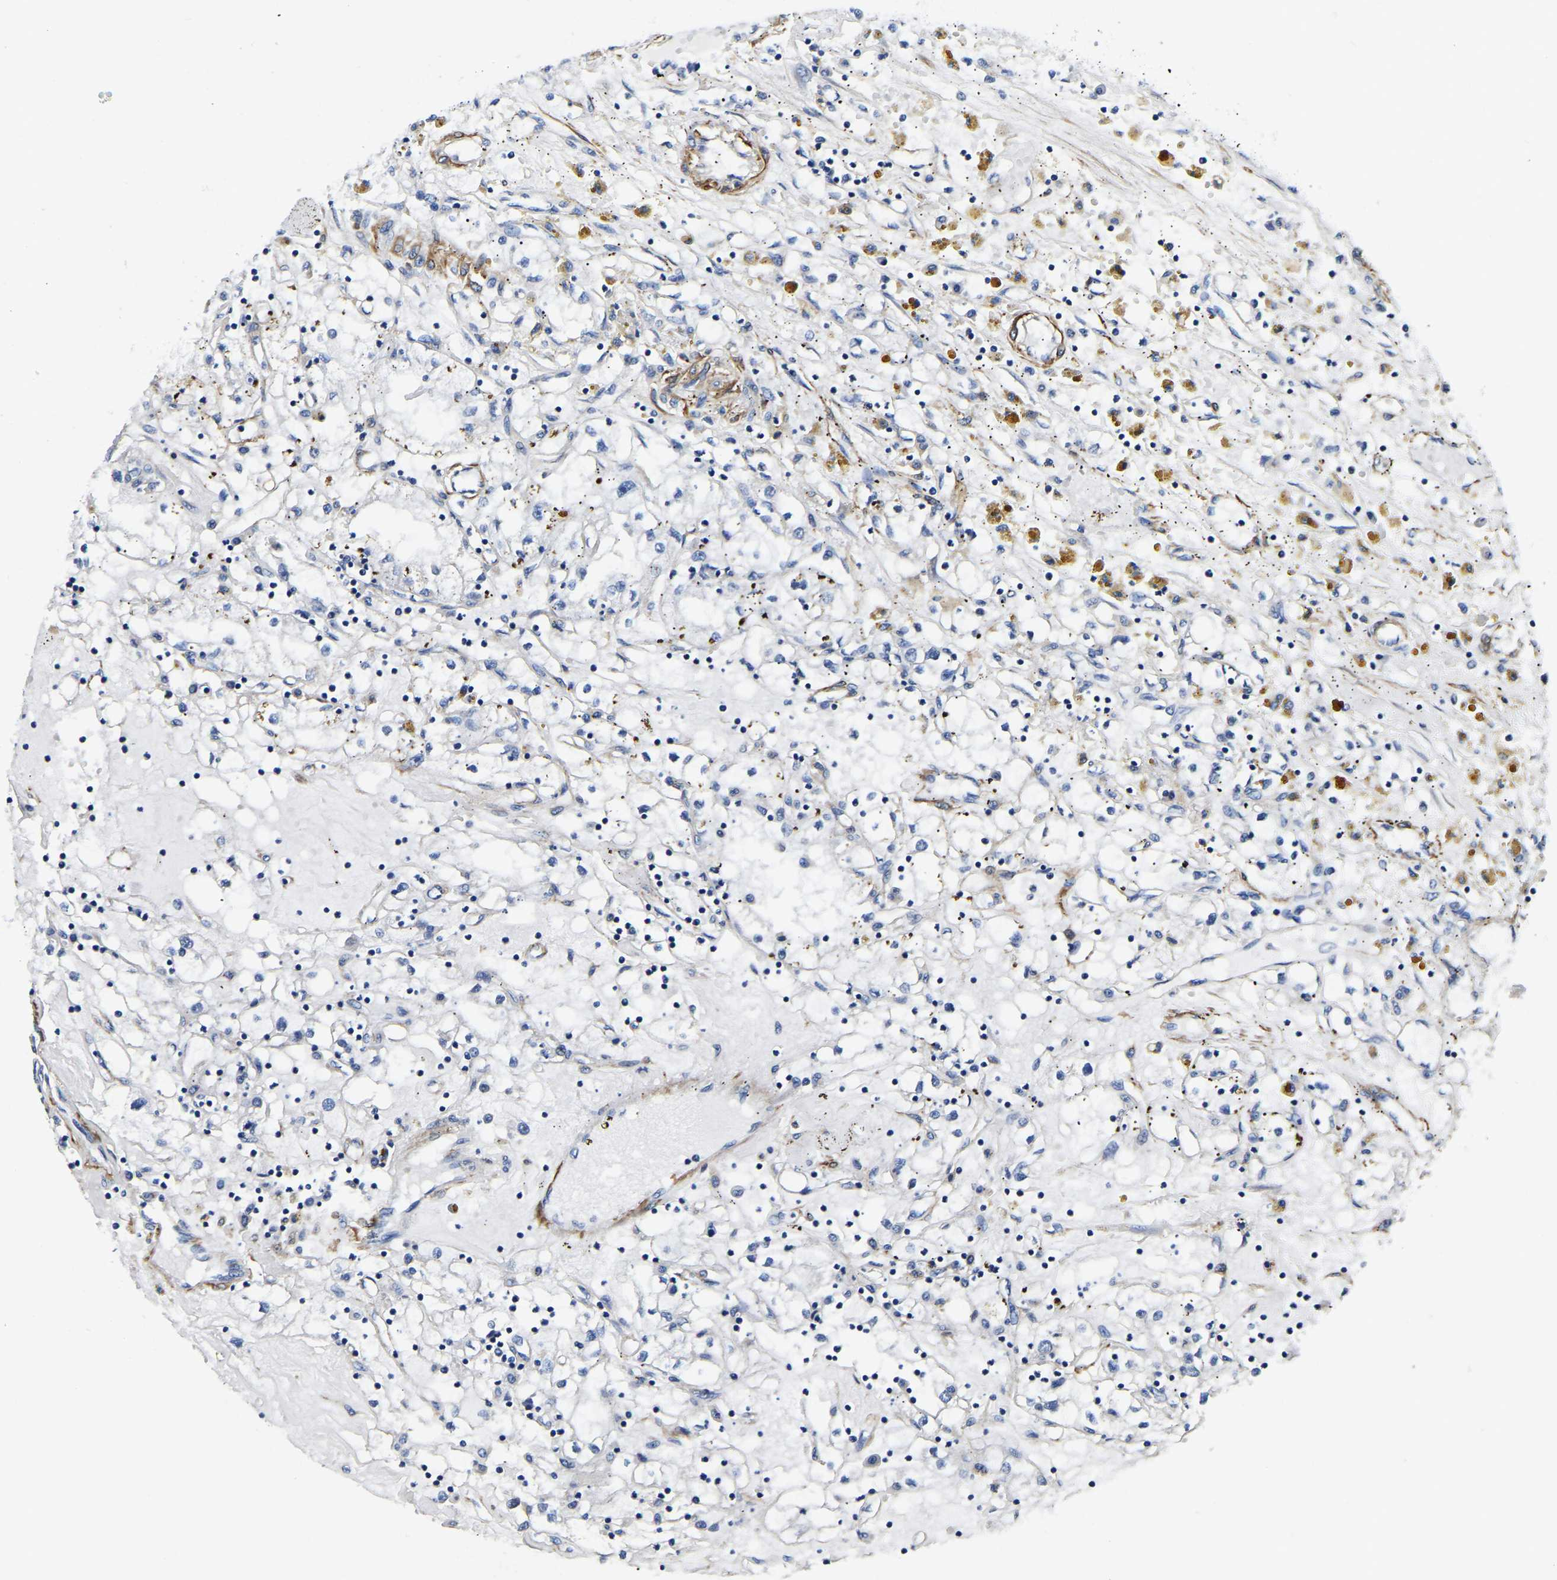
{"staining": {"intensity": "negative", "quantity": "none", "location": "none"}, "tissue": "renal cancer", "cell_type": "Tumor cells", "image_type": "cancer", "snomed": [{"axis": "morphology", "description": "Adenocarcinoma, NOS"}, {"axis": "topography", "description": "Kidney"}], "caption": "A photomicrograph of adenocarcinoma (renal) stained for a protein displays no brown staining in tumor cells.", "gene": "KCTD17", "patient": {"sex": "male", "age": 56}}